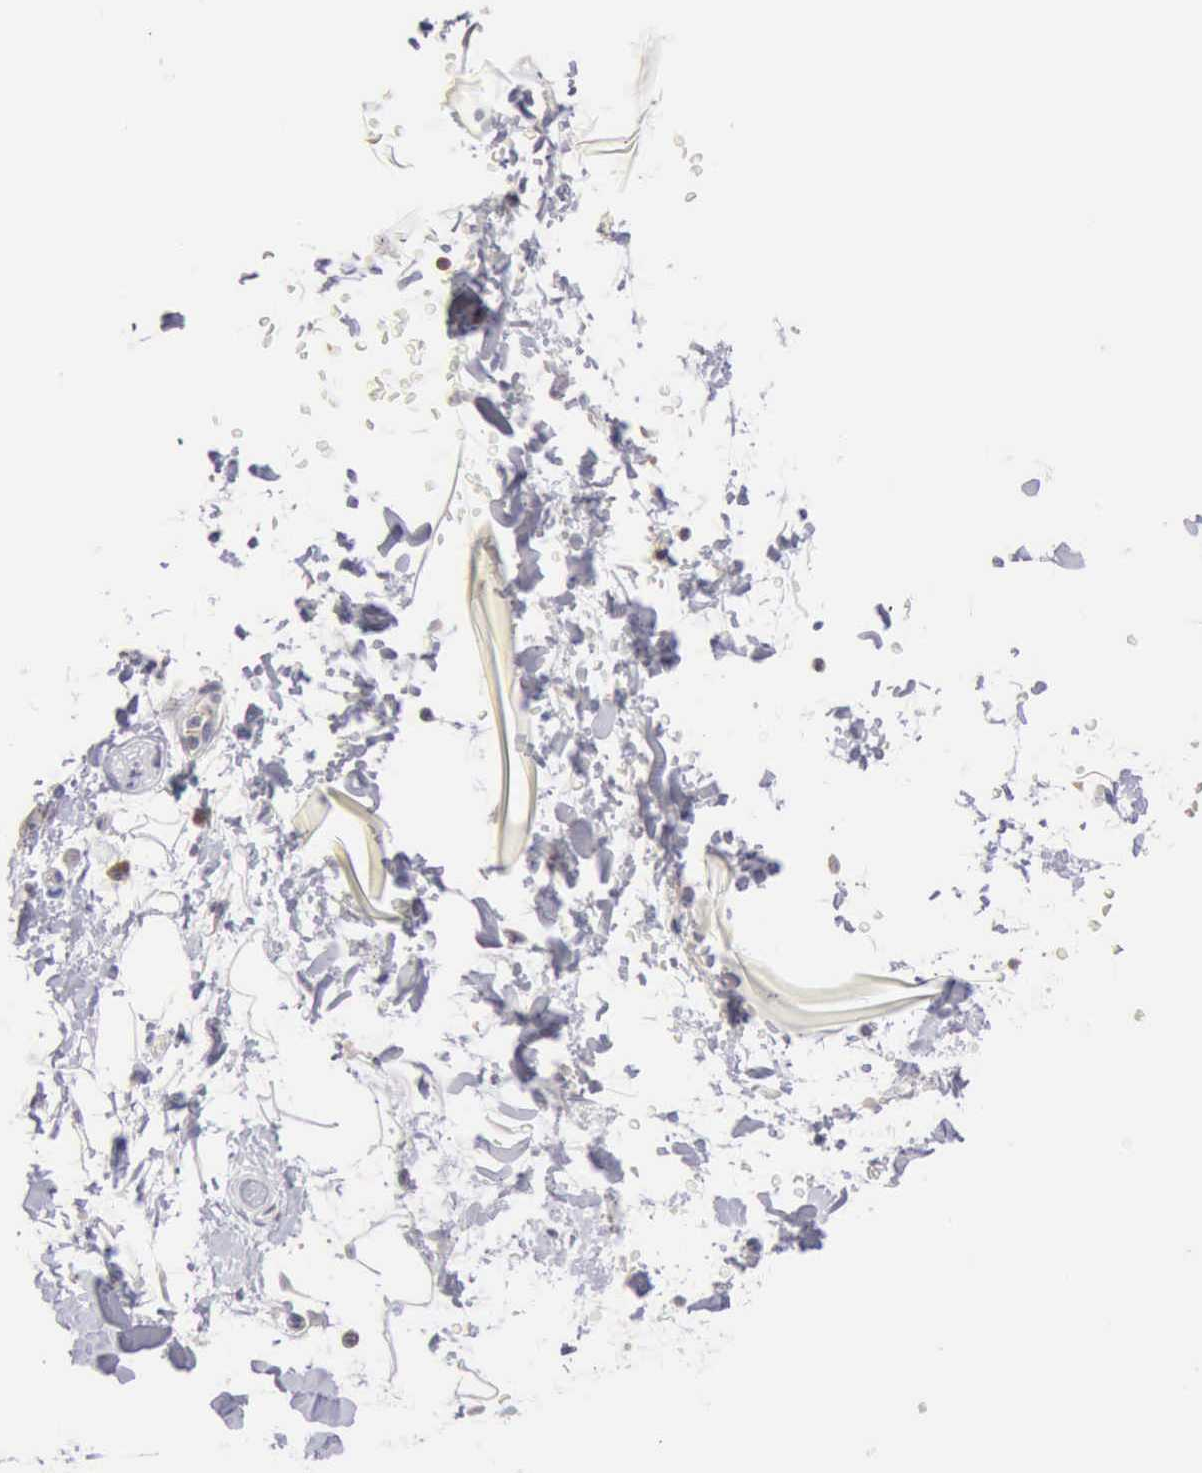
{"staining": {"intensity": "negative", "quantity": "none", "location": "none"}, "tissue": "adipose tissue", "cell_type": "Adipocytes", "image_type": "normal", "snomed": [{"axis": "morphology", "description": "Normal tissue, NOS"}, {"axis": "topography", "description": "Soft tissue"}], "caption": "Adipocytes show no significant protein positivity in normal adipose tissue. The staining was performed using DAB (3,3'-diaminobenzidine) to visualize the protein expression in brown, while the nuclei were stained in blue with hematoxylin (Magnification: 20x).", "gene": "SASH3", "patient": {"sex": "male", "age": 72}}